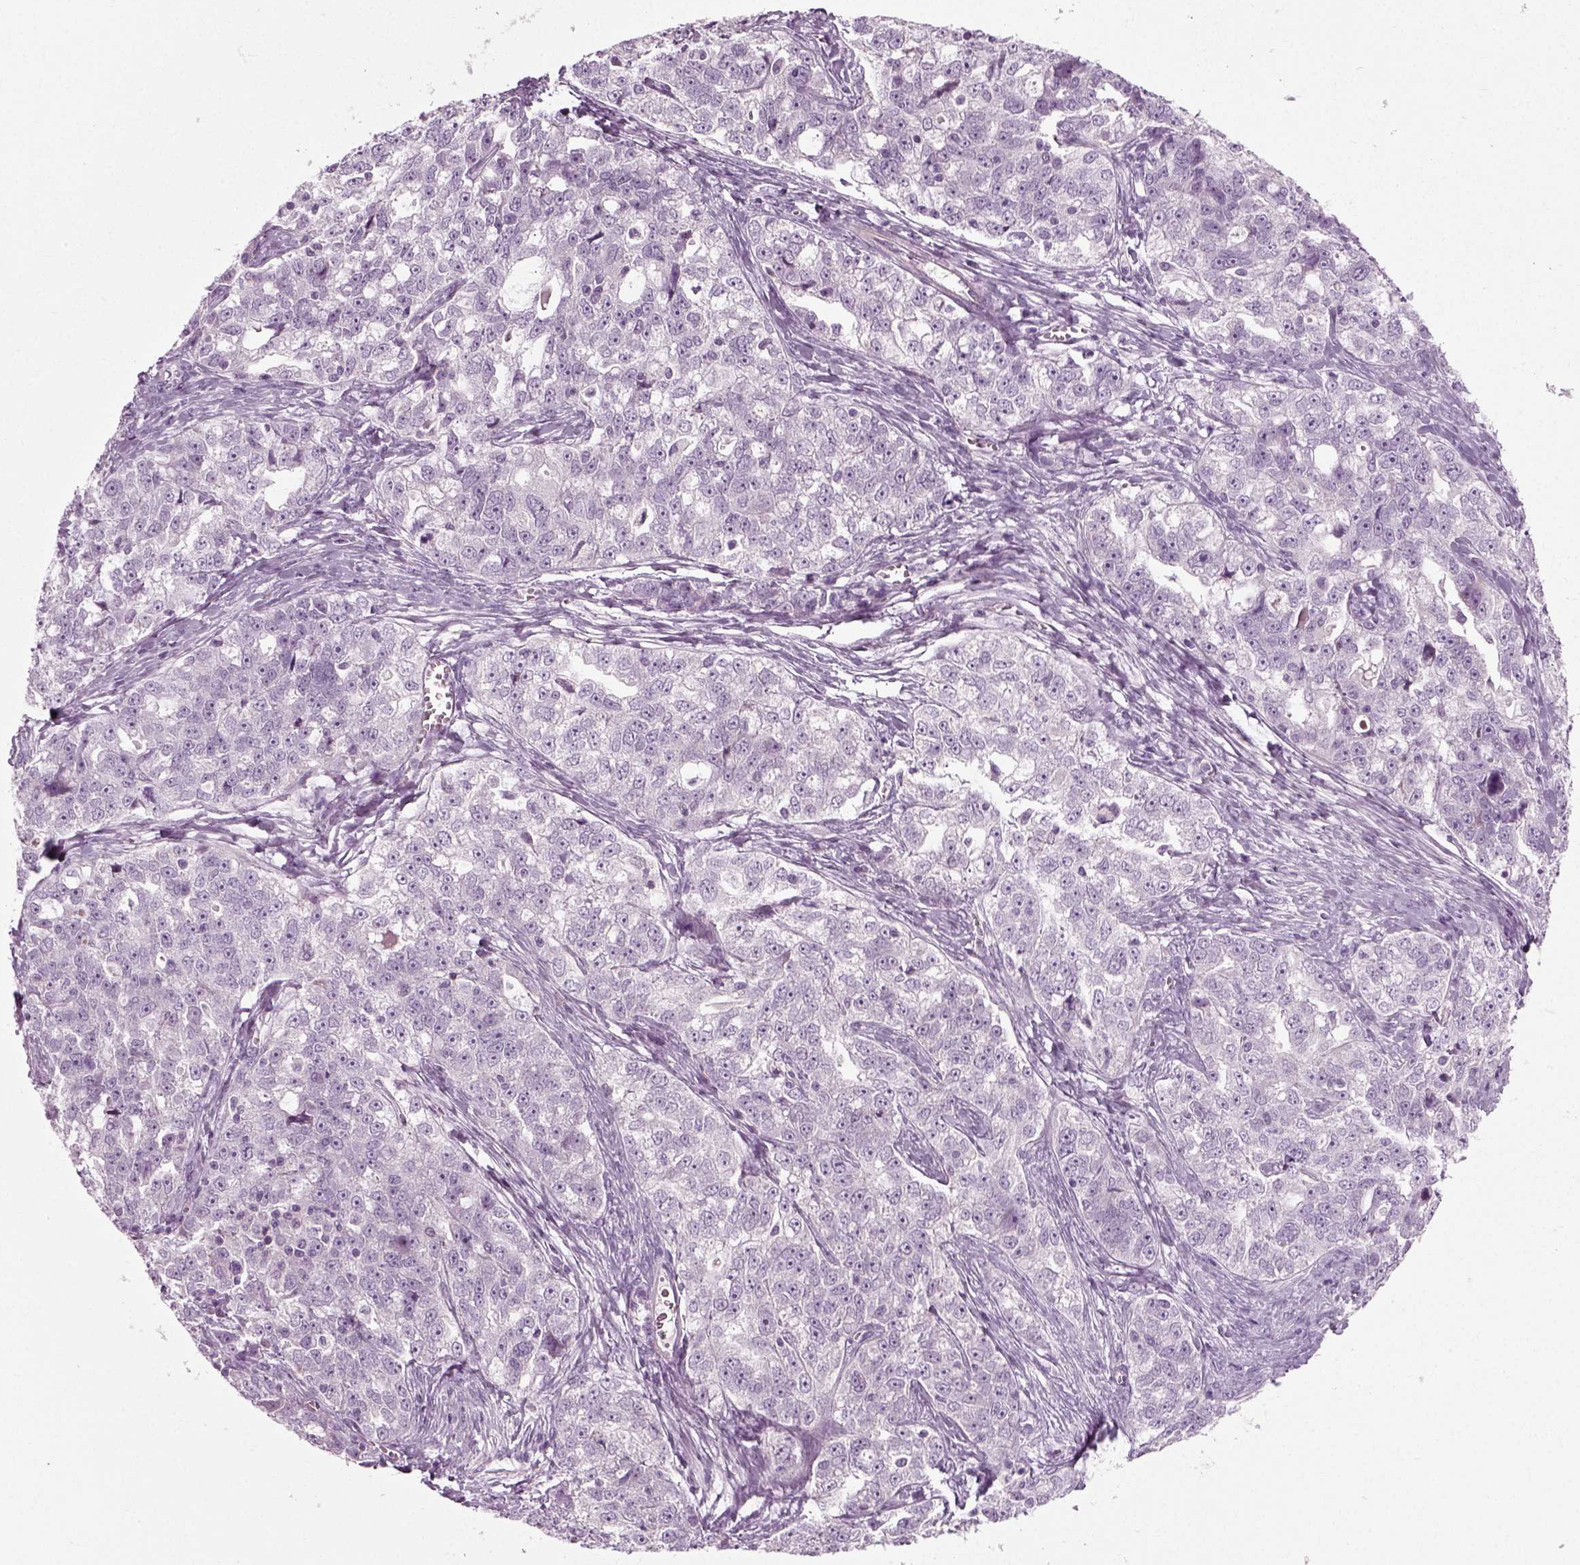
{"staining": {"intensity": "negative", "quantity": "none", "location": "none"}, "tissue": "ovarian cancer", "cell_type": "Tumor cells", "image_type": "cancer", "snomed": [{"axis": "morphology", "description": "Cystadenocarcinoma, serous, NOS"}, {"axis": "topography", "description": "Ovary"}], "caption": "IHC of ovarian serous cystadenocarcinoma demonstrates no expression in tumor cells. (Stains: DAB immunohistochemistry with hematoxylin counter stain, Microscopy: brightfield microscopy at high magnification).", "gene": "SCG5", "patient": {"sex": "female", "age": 51}}